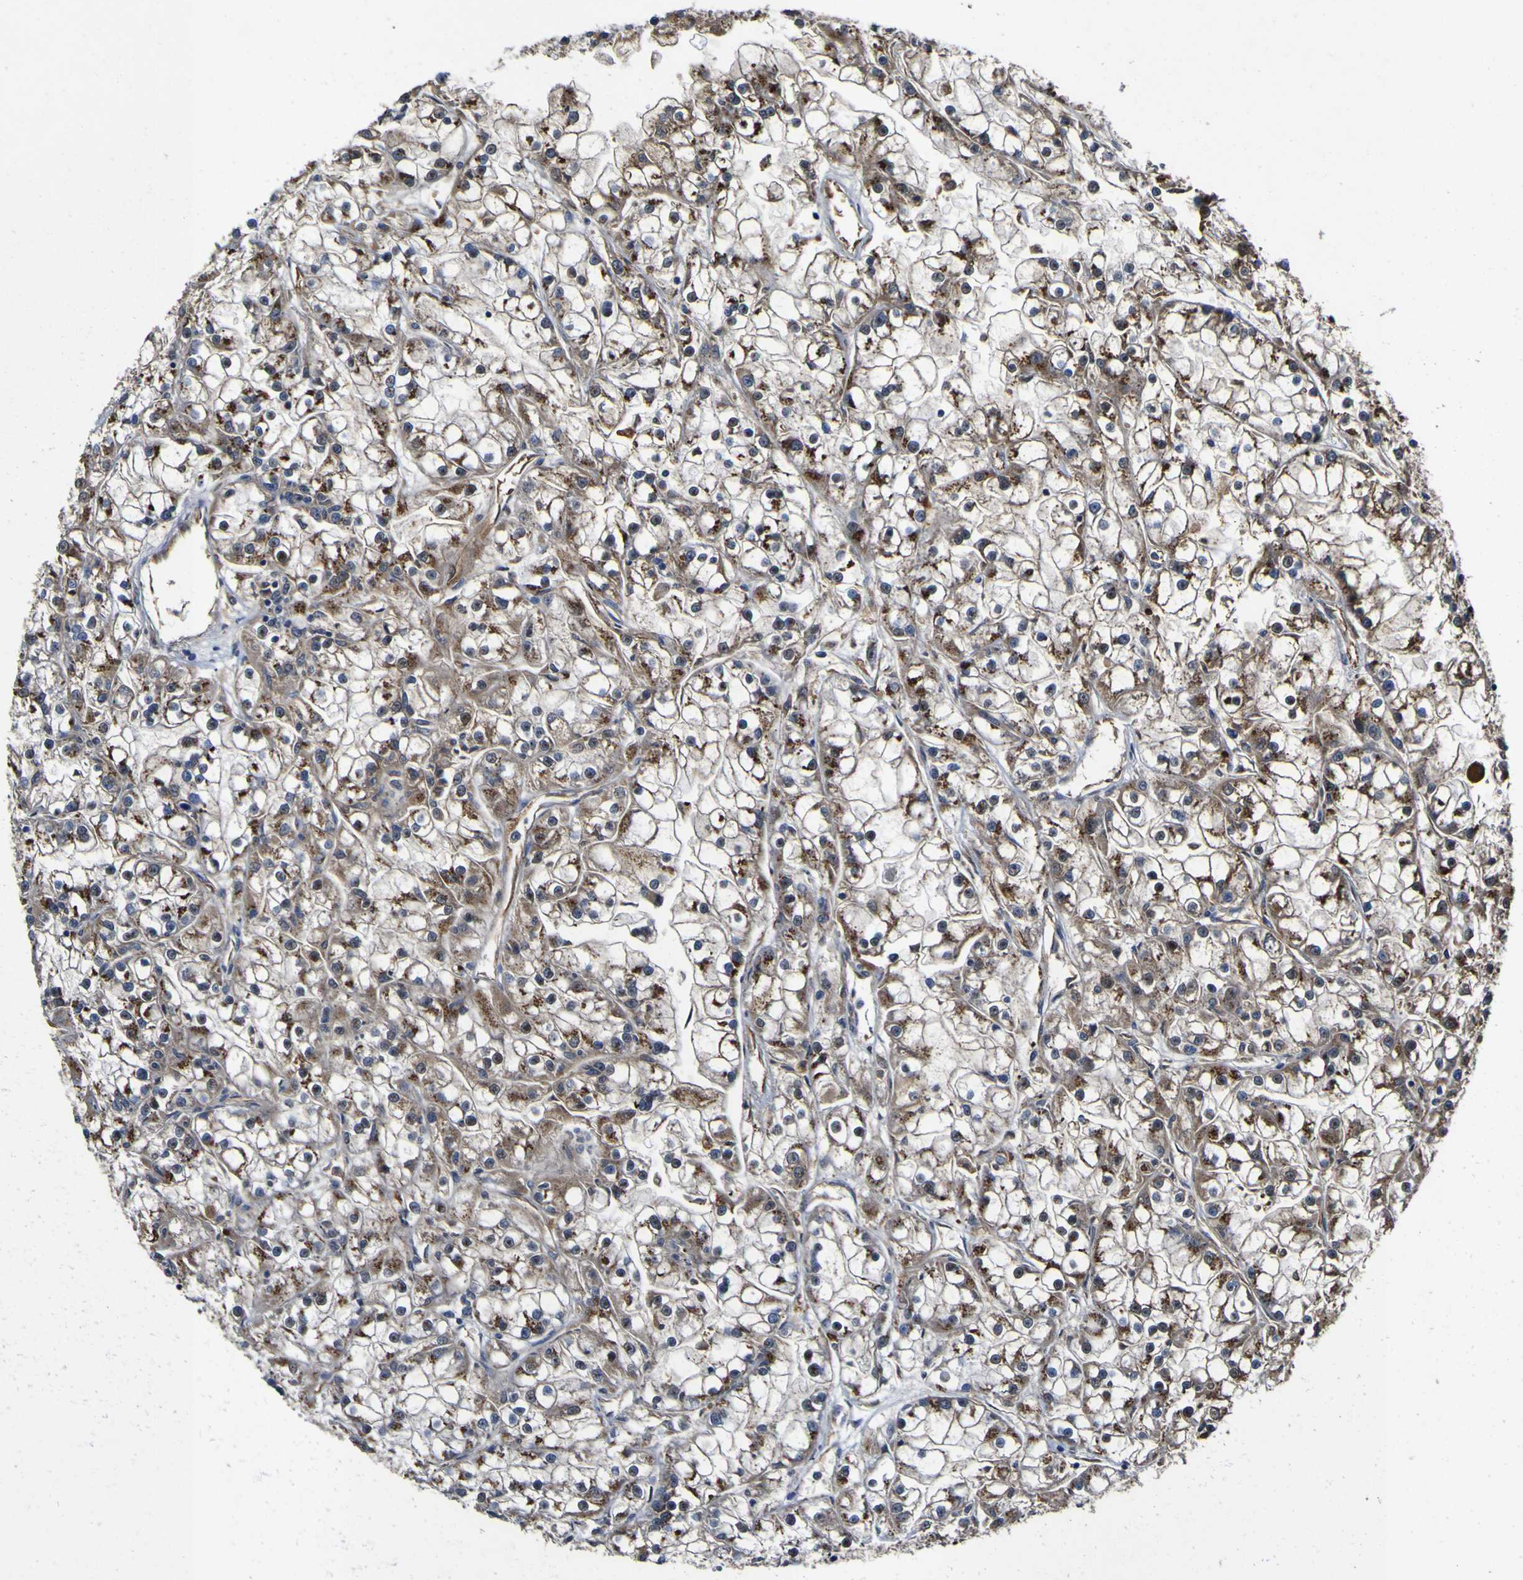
{"staining": {"intensity": "moderate", "quantity": ">75%", "location": "cytoplasmic/membranous"}, "tissue": "renal cancer", "cell_type": "Tumor cells", "image_type": "cancer", "snomed": [{"axis": "morphology", "description": "Adenocarcinoma, NOS"}, {"axis": "topography", "description": "Kidney"}], "caption": "Tumor cells exhibit moderate cytoplasmic/membranous expression in about >75% of cells in renal cancer. The staining is performed using DAB brown chromogen to label protein expression. The nuclei are counter-stained blue using hematoxylin.", "gene": "COA1", "patient": {"sex": "female", "age": 52}}